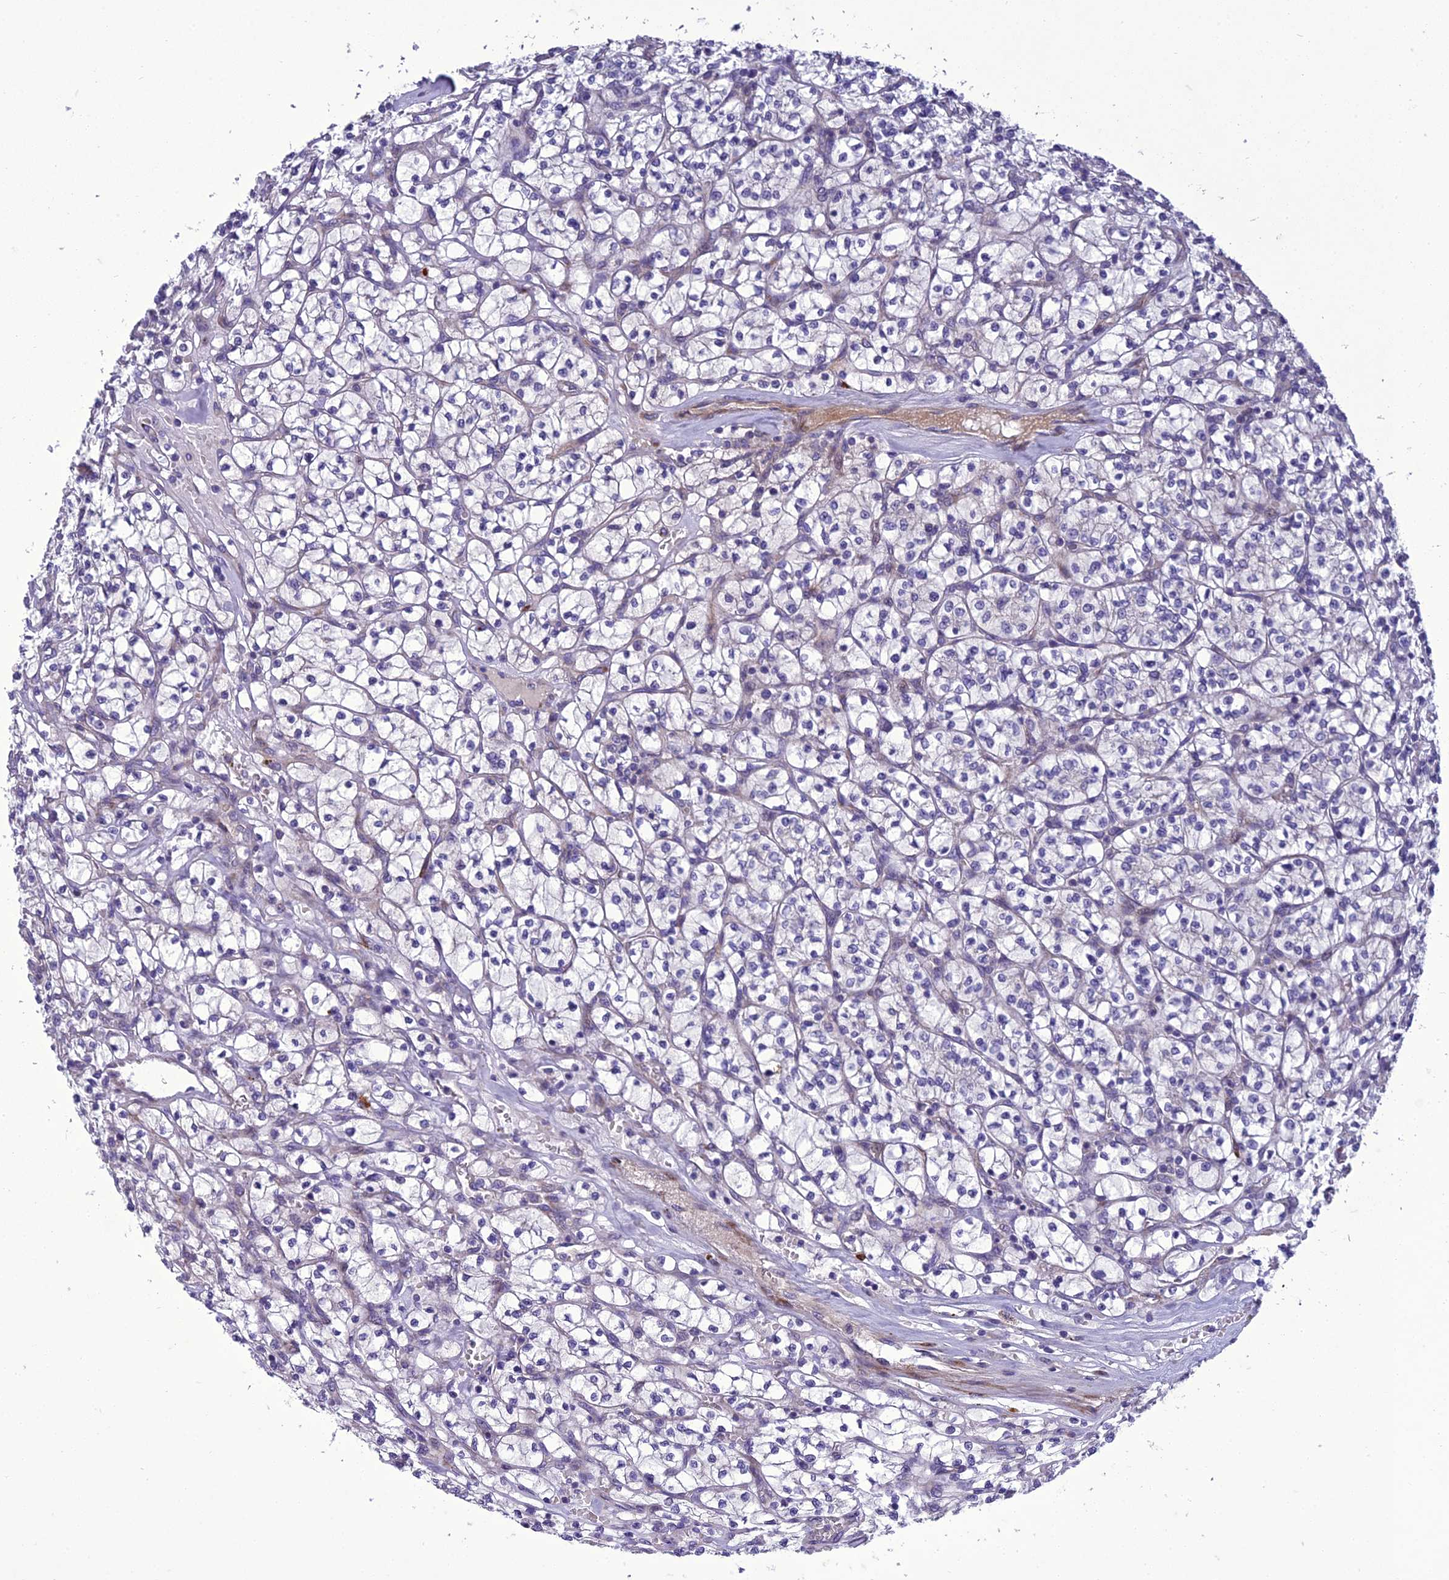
{"staining": {"intensity": "negative", "quantity": "none", "location": "none"}, "tissue": "renal cancer", "cell_type": "Tumor cells", "image_type": "cancer", "snomed": [{"axis": "morphology", "description": "Adenocarcinoma, NOS"}, {"axis": "topography", "description": "Kidney"}], "caption": "Renal adenocarcinoma stained for a protein using immunohistochemistry (IHC) demonstrates no positivity tumor cells.", "gene": "ADIPOR2", "patient": {"sex": "female", "age": 64}}